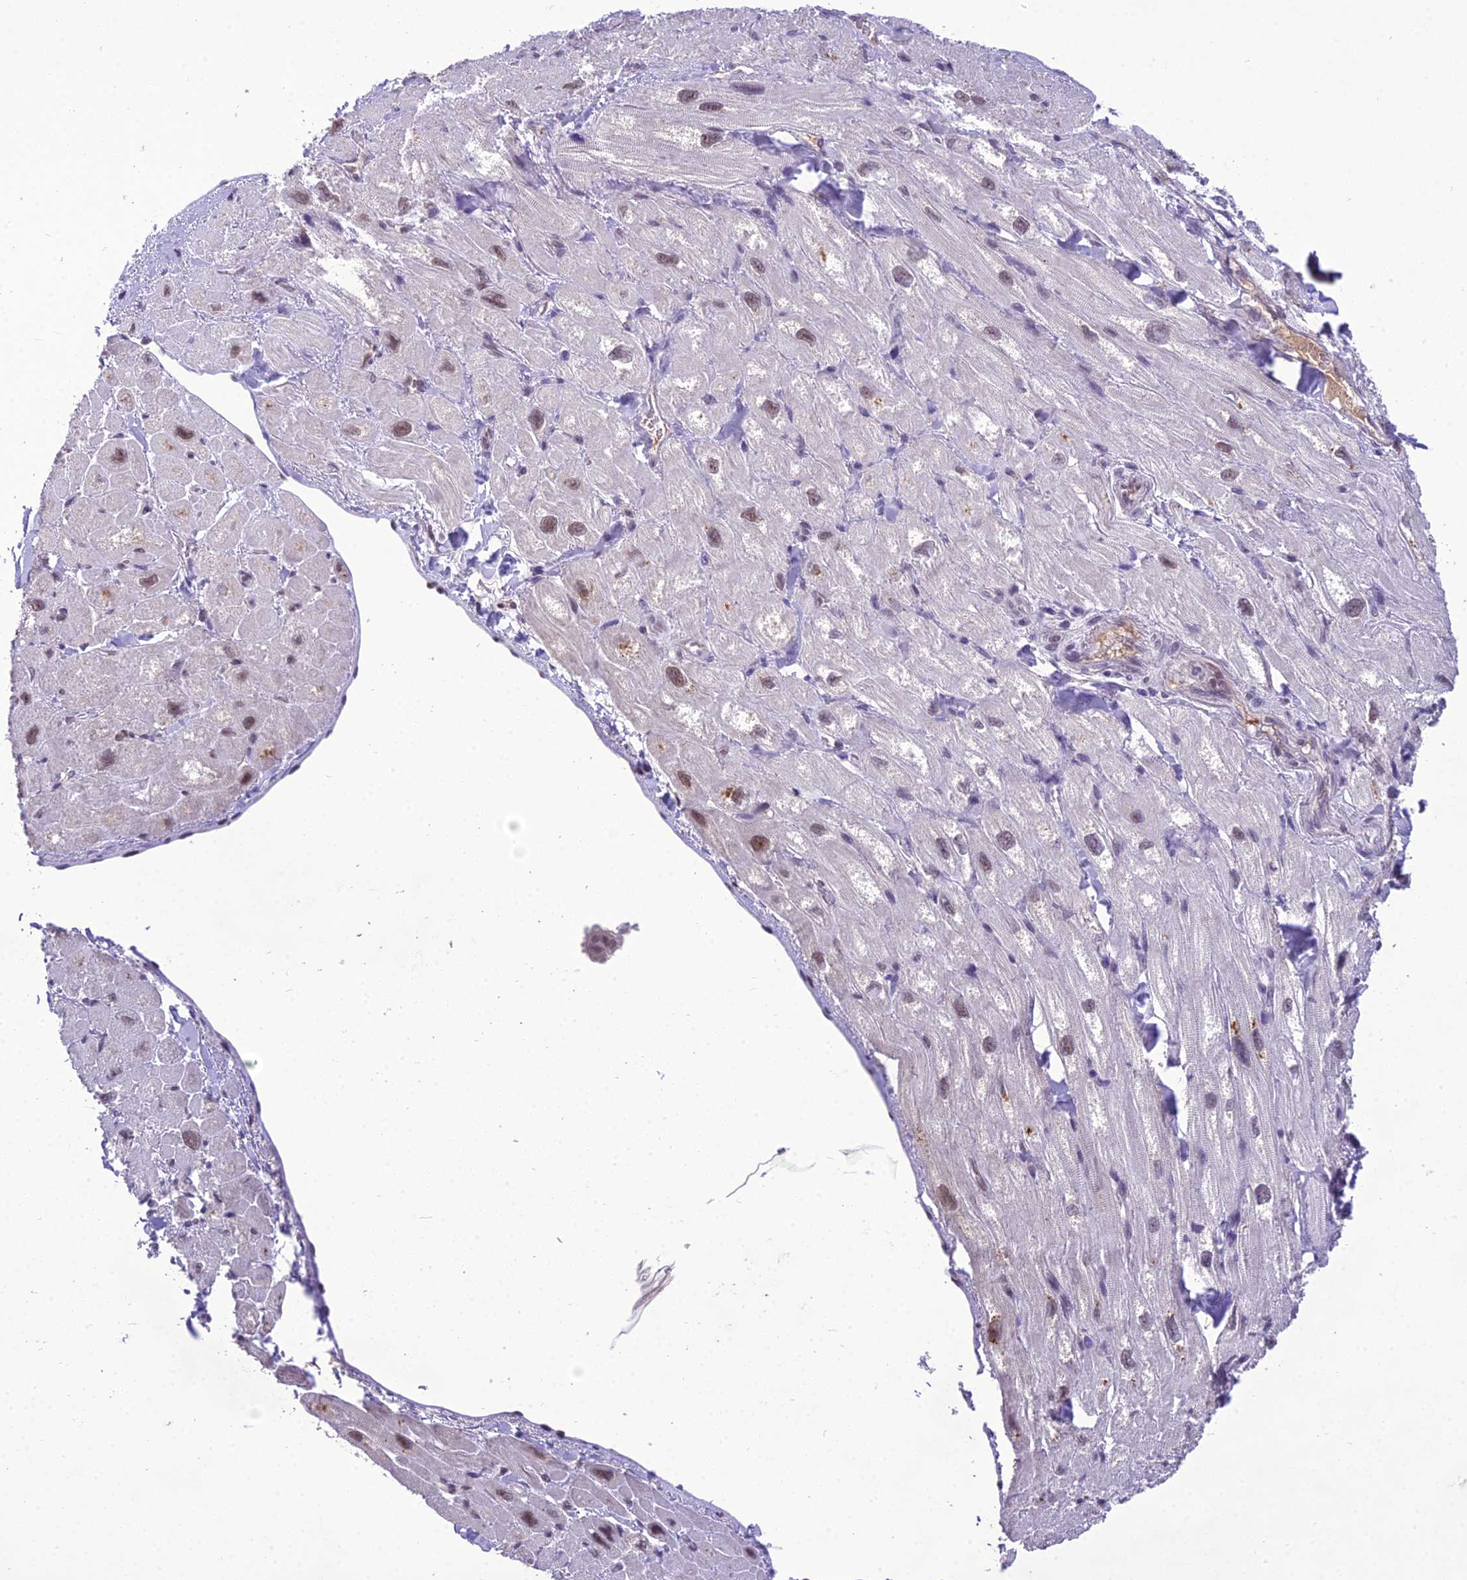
{"staining": {"intensity": "weak", "quantity": "25%-75%", "location": "nuclear"}, "tissue": "heart muscle", "cell_type": "Cardiomyocytes", "image_type": "normal", "snomed": [{"axis": "morphology", "description": "Normal tissue, NOS"}, {"axis": "topography", "description": "Heart"}], "caption": "This histopathology image exhibits unremarkable heart muscle stained with IHC to label a protein in brown. The nuclear of cardiomyocytes show weak positivity for the protein. Nuclei are counter-stained blue.", "gene": "SH3RF3", "patient": {"sex": "male", "age": 65}}